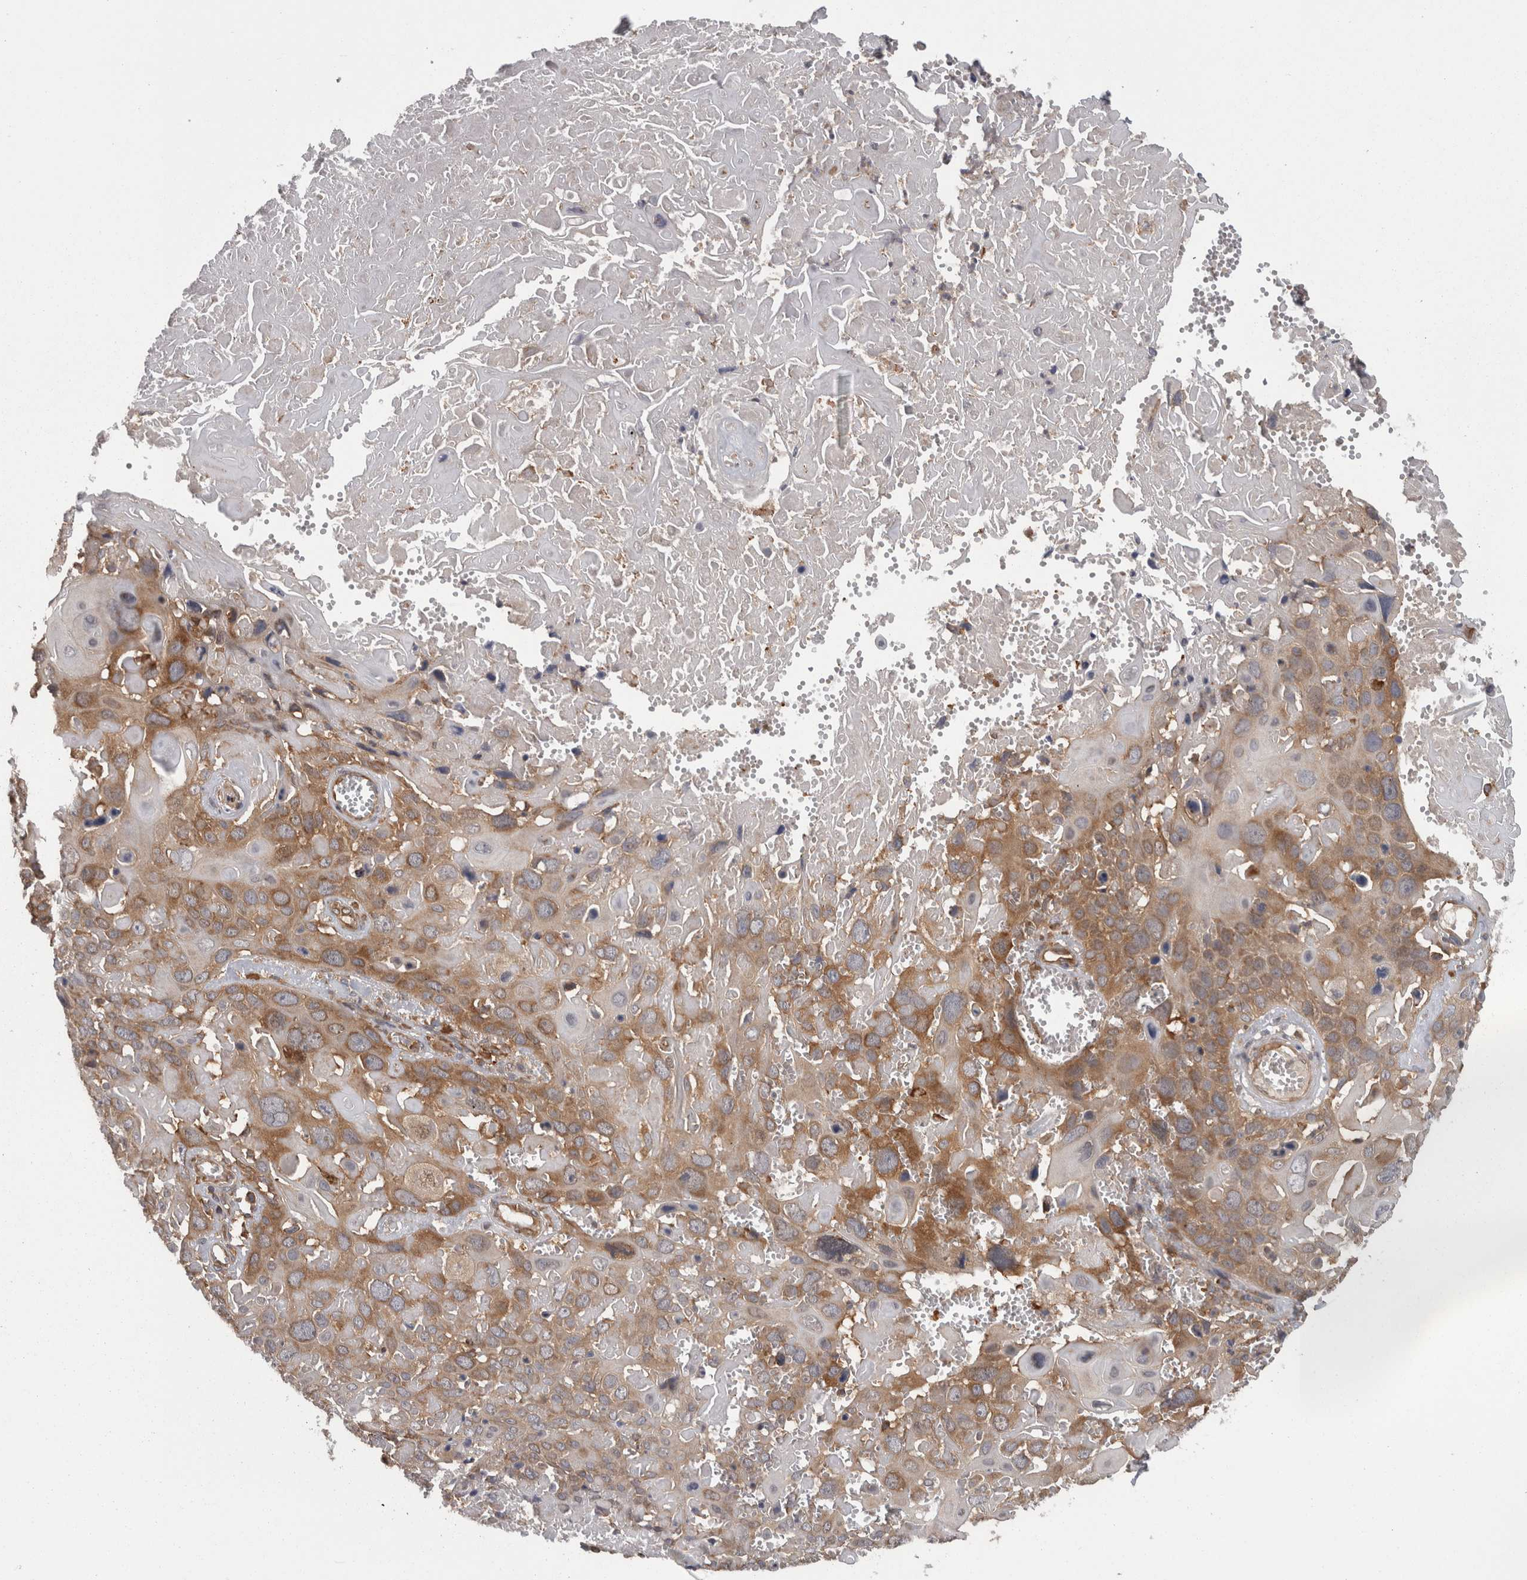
{"staining": {"intensity": "moderate", "quantity": ">75%", "location": "cytoplasmic/membranous"}, "tissue": "cervical cancer", "cell_type": "Tumor cells", "image_type": "cancer", "snomed": [{"axis": "morphology", "description": "Squamous cell carcinoma, NOS"}, {"axis": "topography", "description": "Cervix"}], "caption": "Immunohistochemical staining of human cervical cancer (squamous cell carcinoma) reveals medium levels of moderate cytoplasmic/membranous protein staining in approximately >75% of tumor cells.", "gene": "SMCR8", "patient": {"sex": "female", "age": 74}}